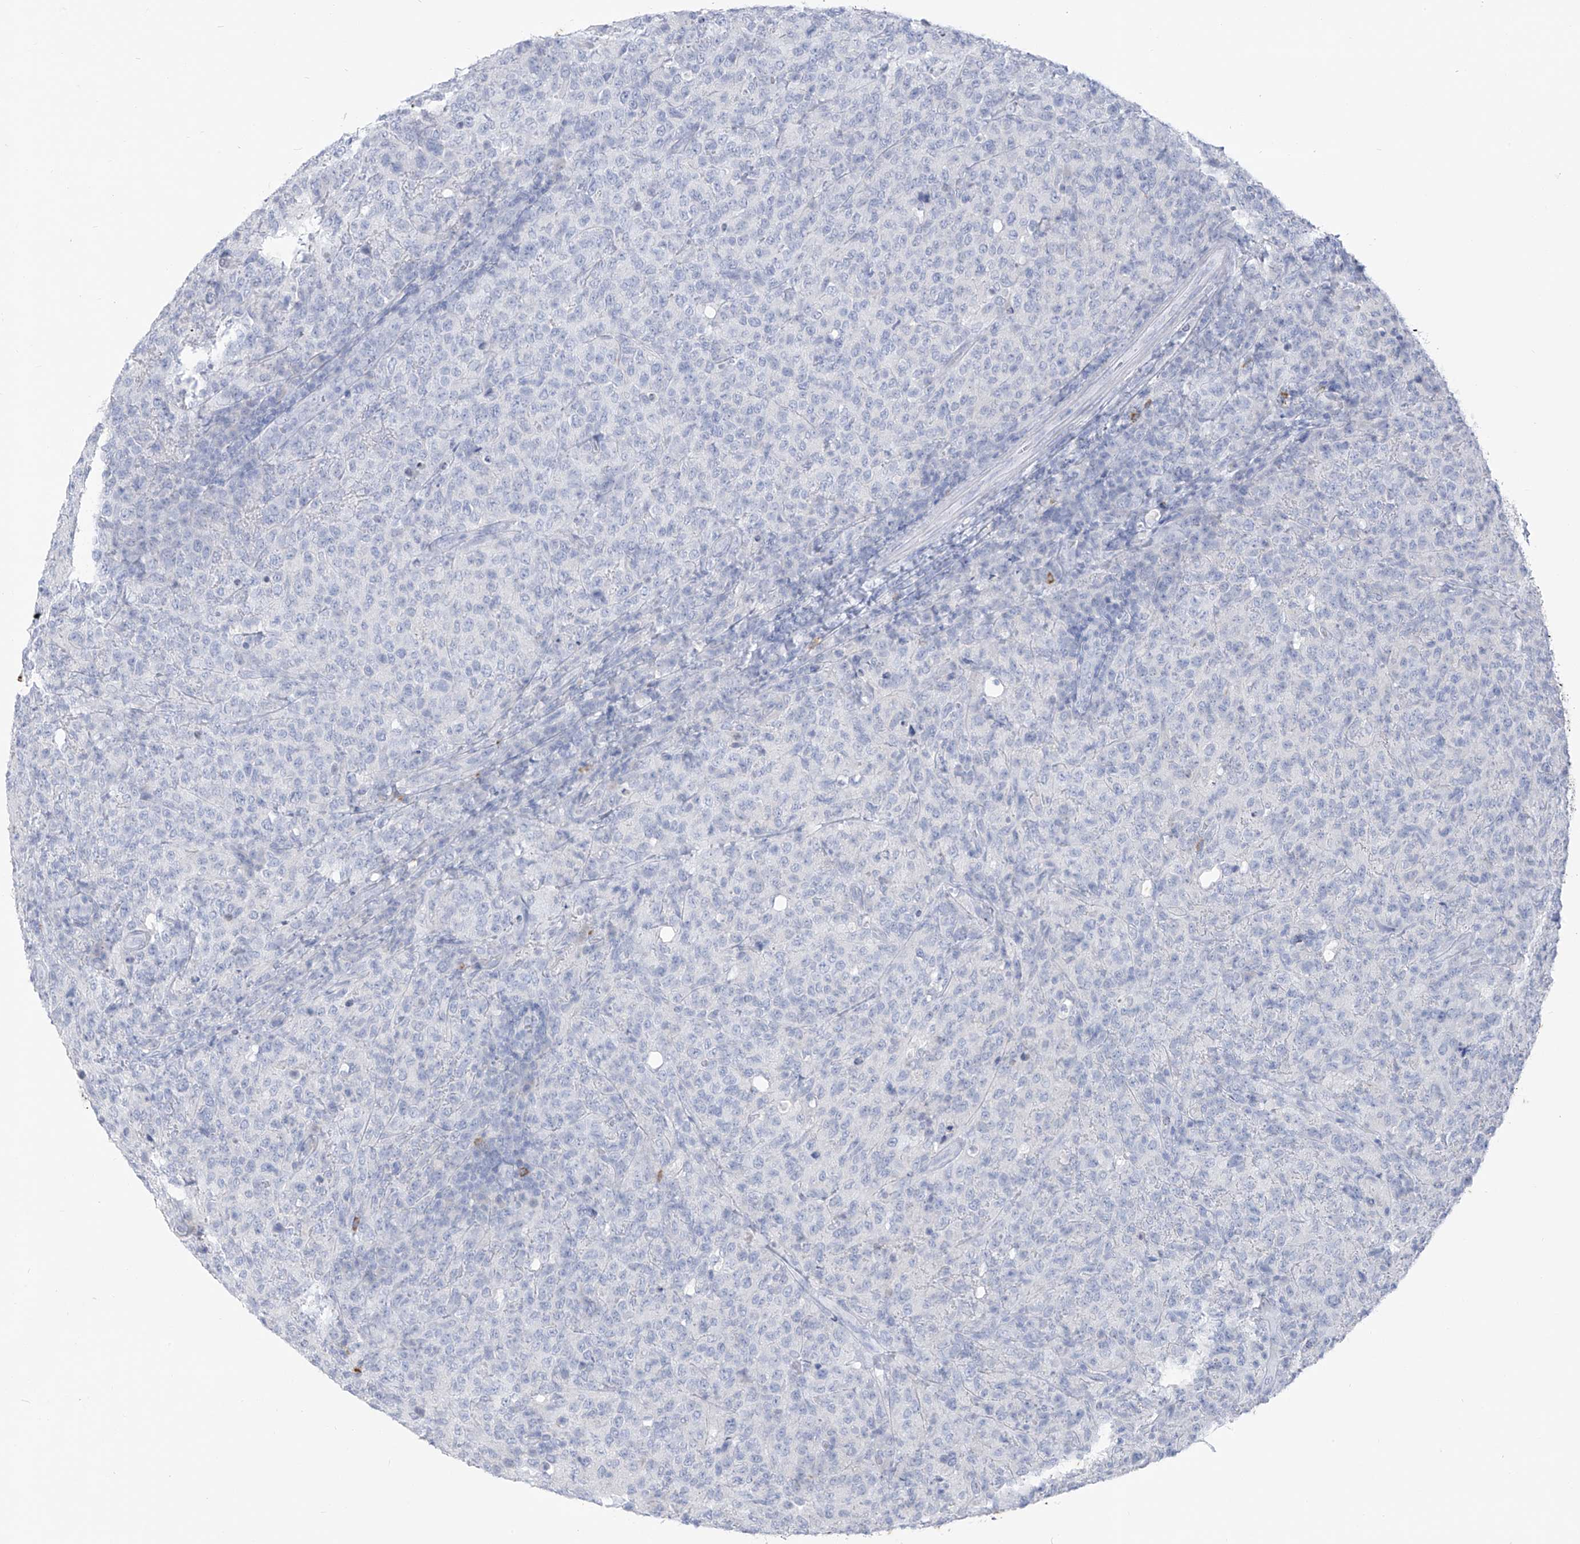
{"staining": {"intensity": "negative", "quantity": "none", "location": "none"}, "tissue": "lymphoma", "cell_type": "Tumor cells", "image_type": "cancer", "snomed": [{"axis": "morphology", "description": "Malignant lymphoma, non-Hodgkin's type, High grade"}, {"axis": "topography", "description": "Tonsil"}], "caption": "DAB (3,3'-diaminobenzidine) immunohistochemical staining of human lymphoma exhibits no significant positivity in tumor cells. Nuclei are stained in blue.", "gene": "CX3CR1", "patient": {"sex": "female", "age": 36}}